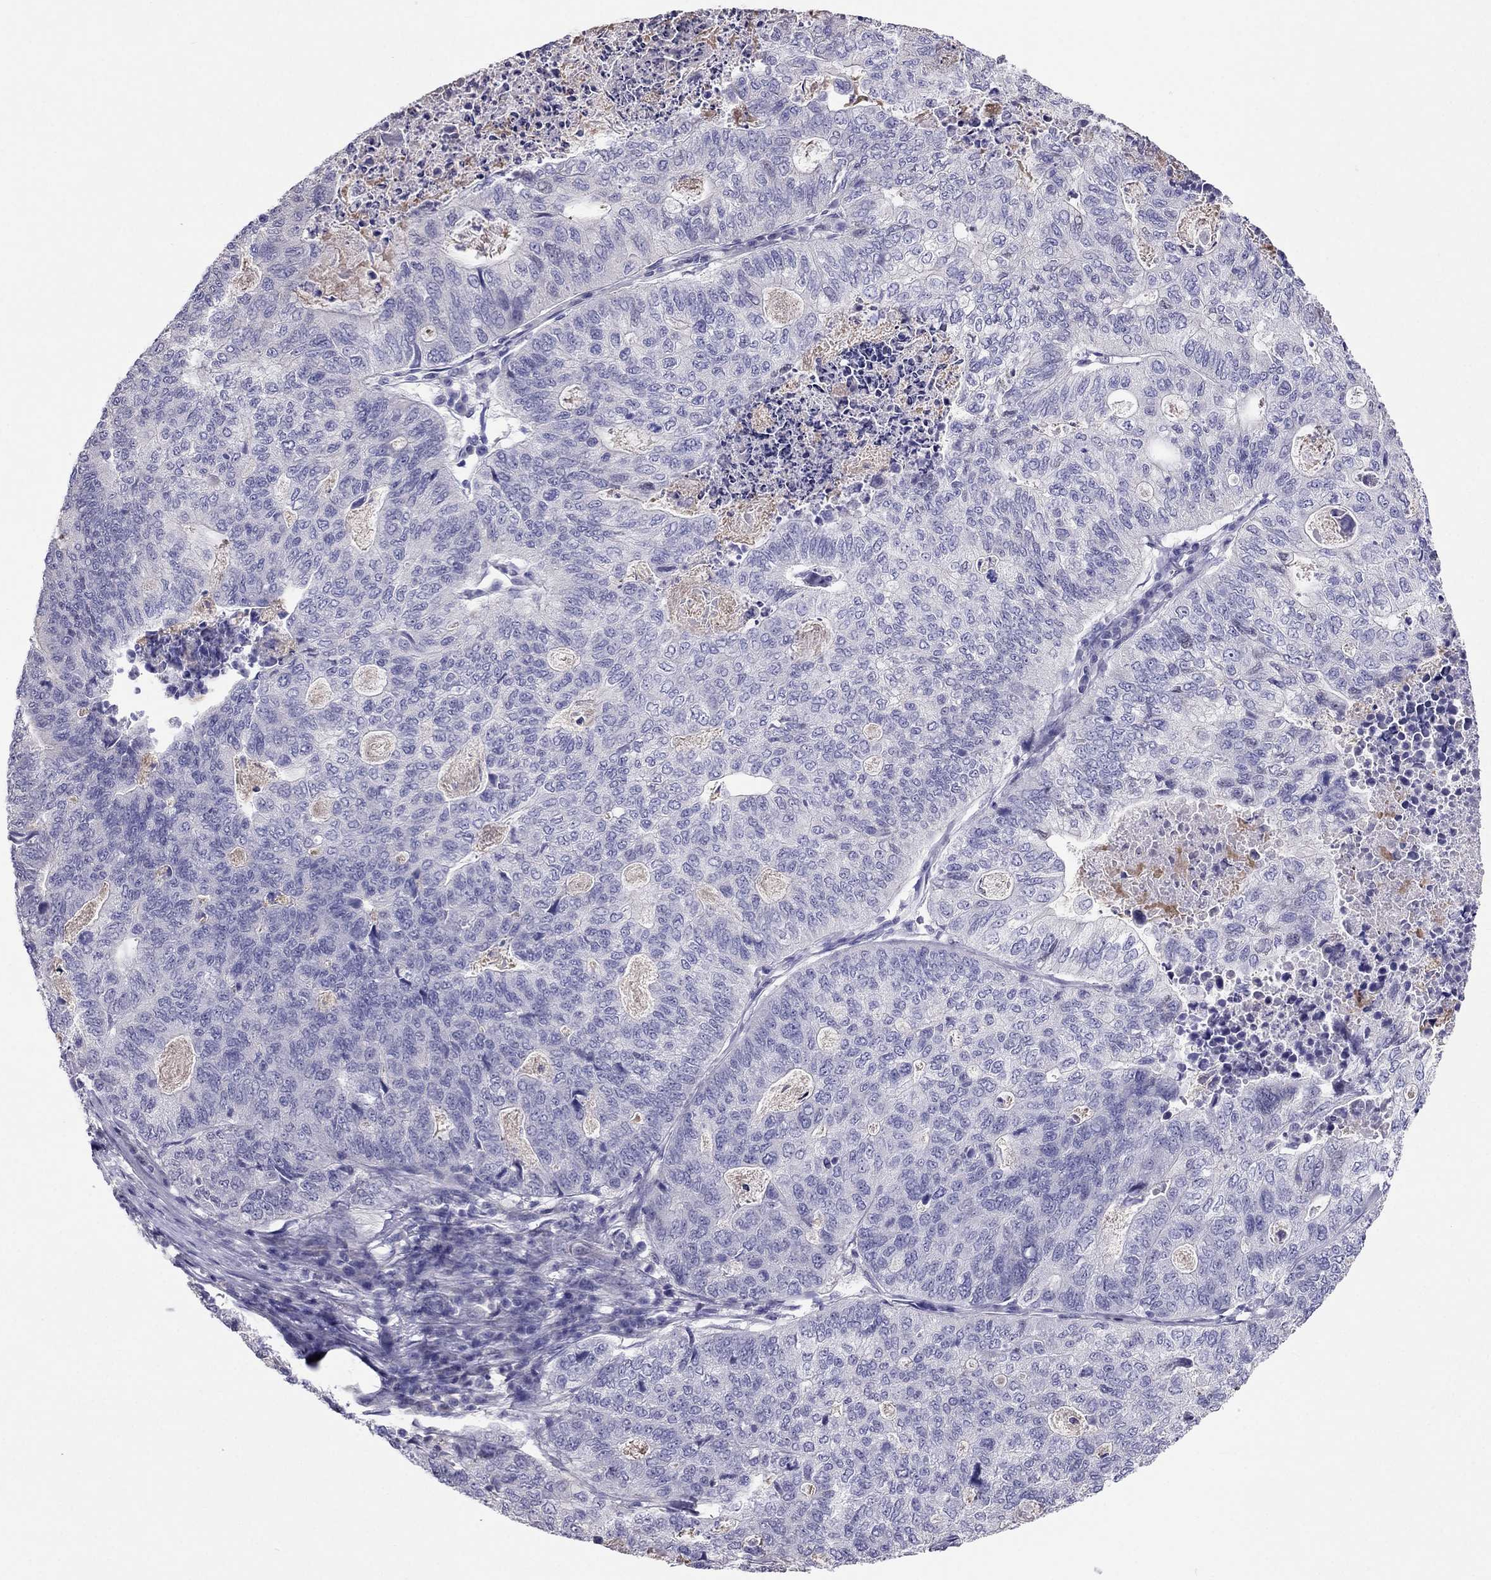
{"staining": {"intensity": "negative", "quantity": "none", "location": "none"}, "tissue": "stomach cancer", "cell_type": "Tumor cells", "image_type": "cancer", "snomed": [{"axis": "morphology", "description": "Adenocarcinoma, NOS"}, {"axis": "topography", "description": "Stomach, upper"}], "caption": "Immunohistochemistry image of adenocarcinoma (stomach) stained for a protein (brown), which displays no positivity in tumor cells.", "gene": "TBC1D21", "patient": {"sex": "female", "age": 67}}